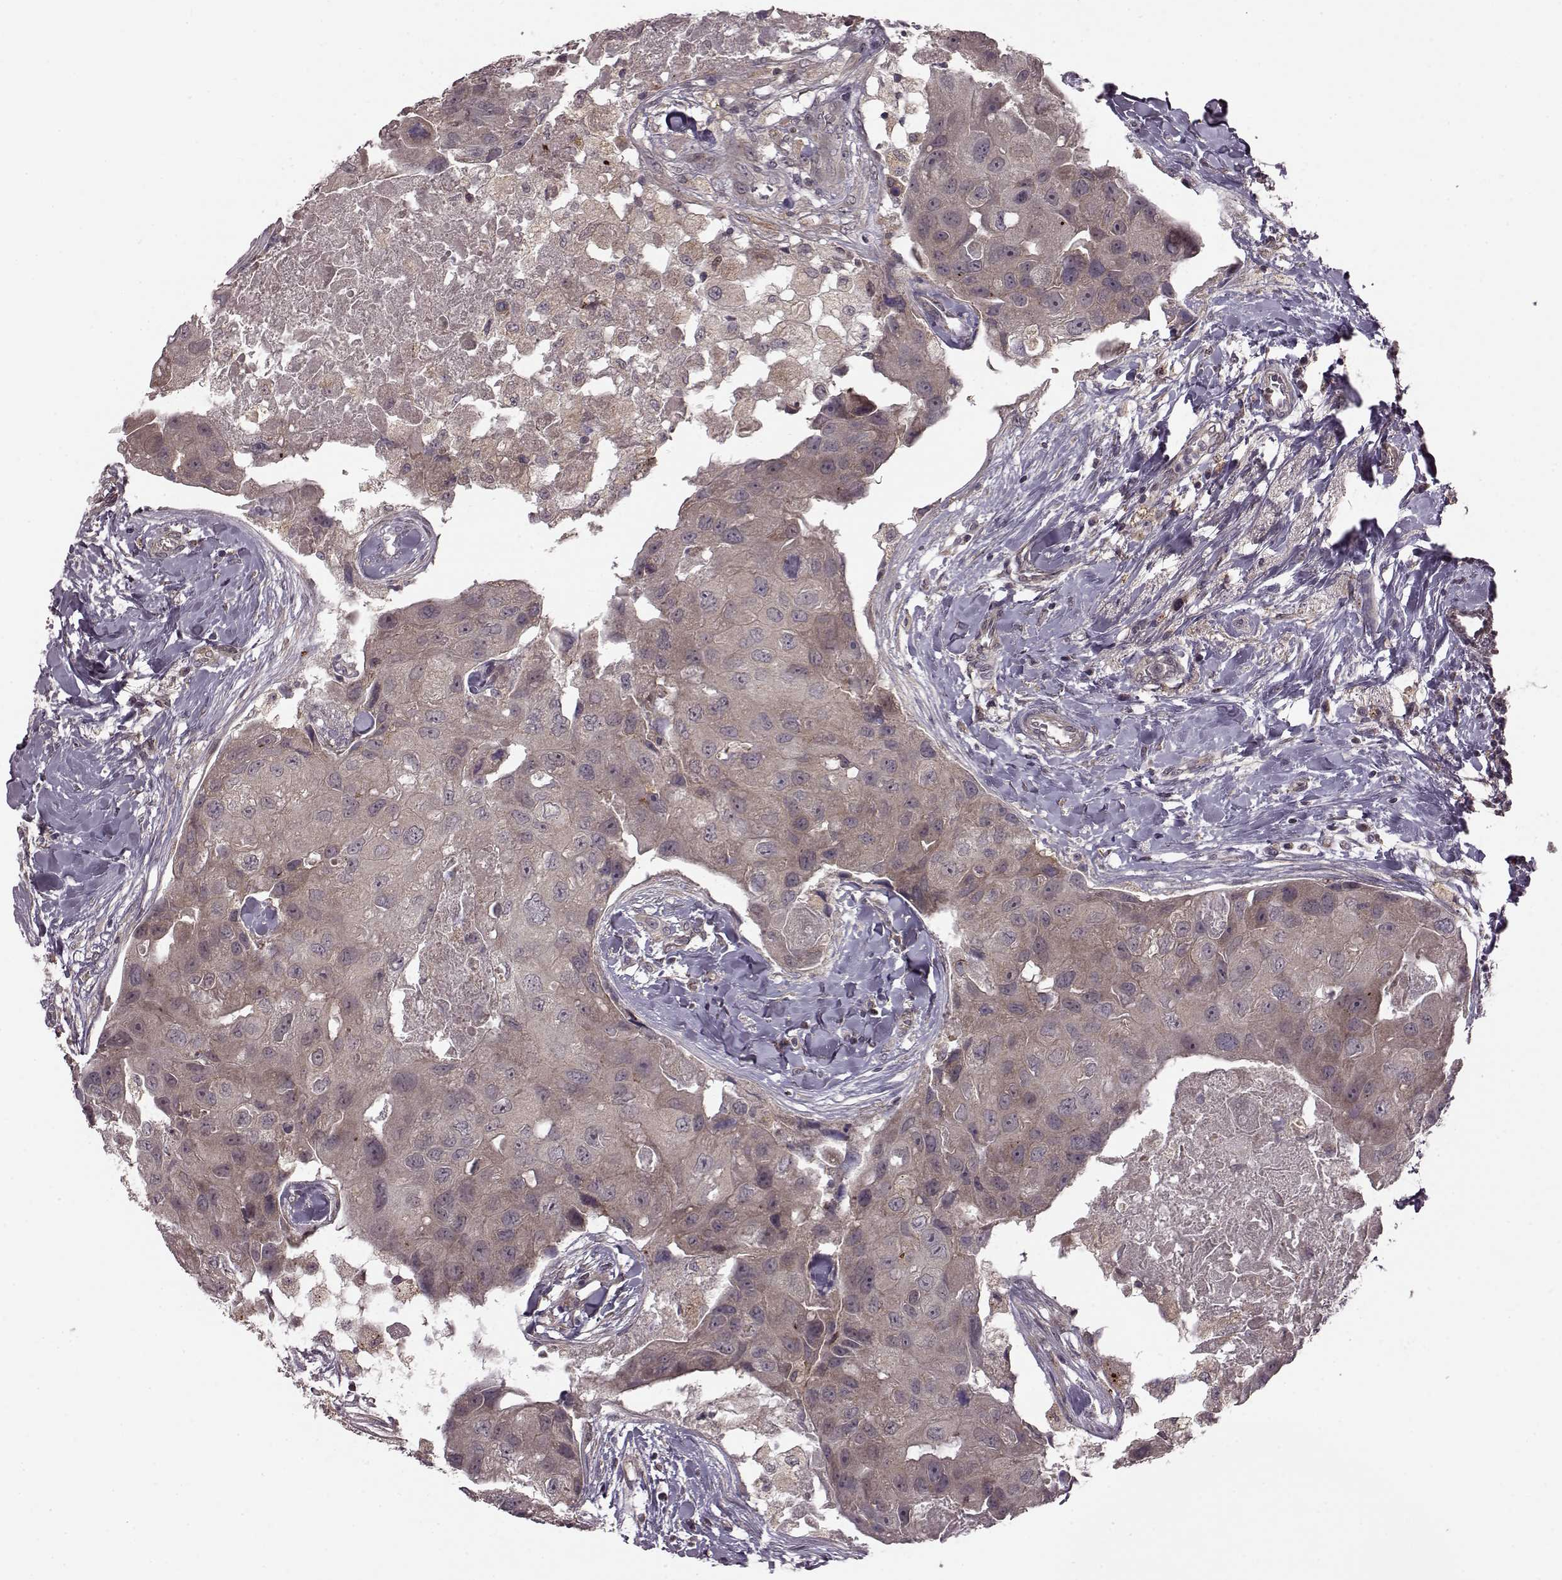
{"staining": {"intensity": "moderate", "quantity": ">75%", "location": "cytoplasmic/membranous"}, "tissue": "breast cancer", "cell_type": "Tumor cells", "image_type": "cancer", "snomed": [{"axis": "morphology", "description": "Duct carcinoma"}, {"axis": "topography", "description": "Breast"}], "caption": "Protein staining demonstrates moderate cytoplasmic/membranous positivity in about >75% of tumor cells in infiltrating ductal carcinoma (breast). The staining is performed using DAB (3,3'-diaminobenzidine) brown chromogen to label protein expression. The nuclei are counter-stained blue using hematoxylin.", "gene": "FNIP2", "patient": {"sex": "female", "age": 43}}